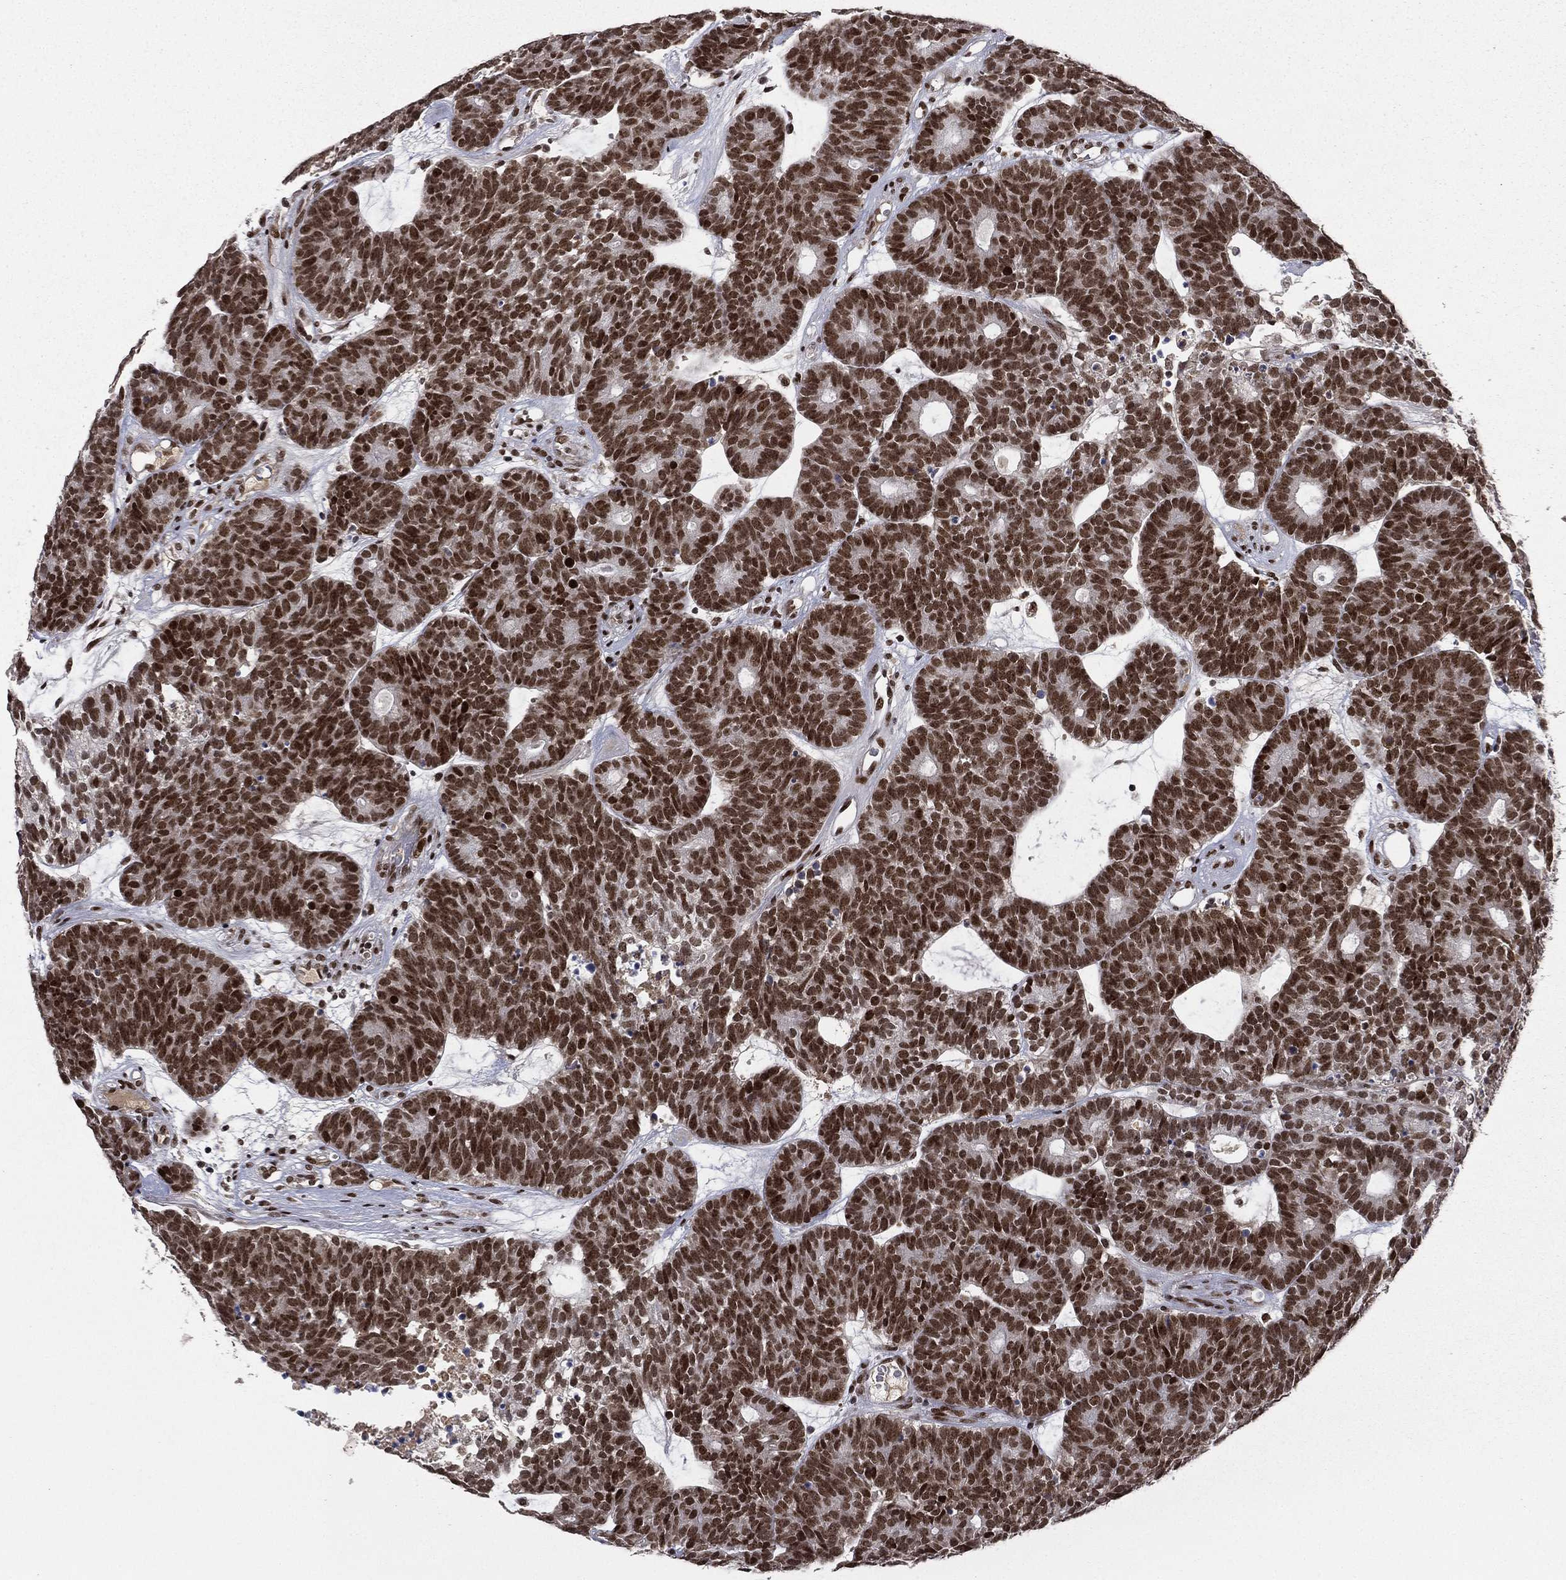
{"staining": {"intensity": "strong", "quantity": ">75%", "location": "nuclear"}, "tissue": "head and neck cancer", "cell_type": "Tumor cells", "image_type": "cancer", "snomed": [{"axis": "morphology", "description": "Adenocarcinoma, NOS"}, {"axis": "topography", "description": "Head-Neck"}], "caption": "Immunohistochemical staining of human adenocarcinoma (head and neck) reveals strong nuclear protein staining in about >75% of tumor cells.", "gene": "RTF1", "patient": {"sex": "female", "age": 81}}